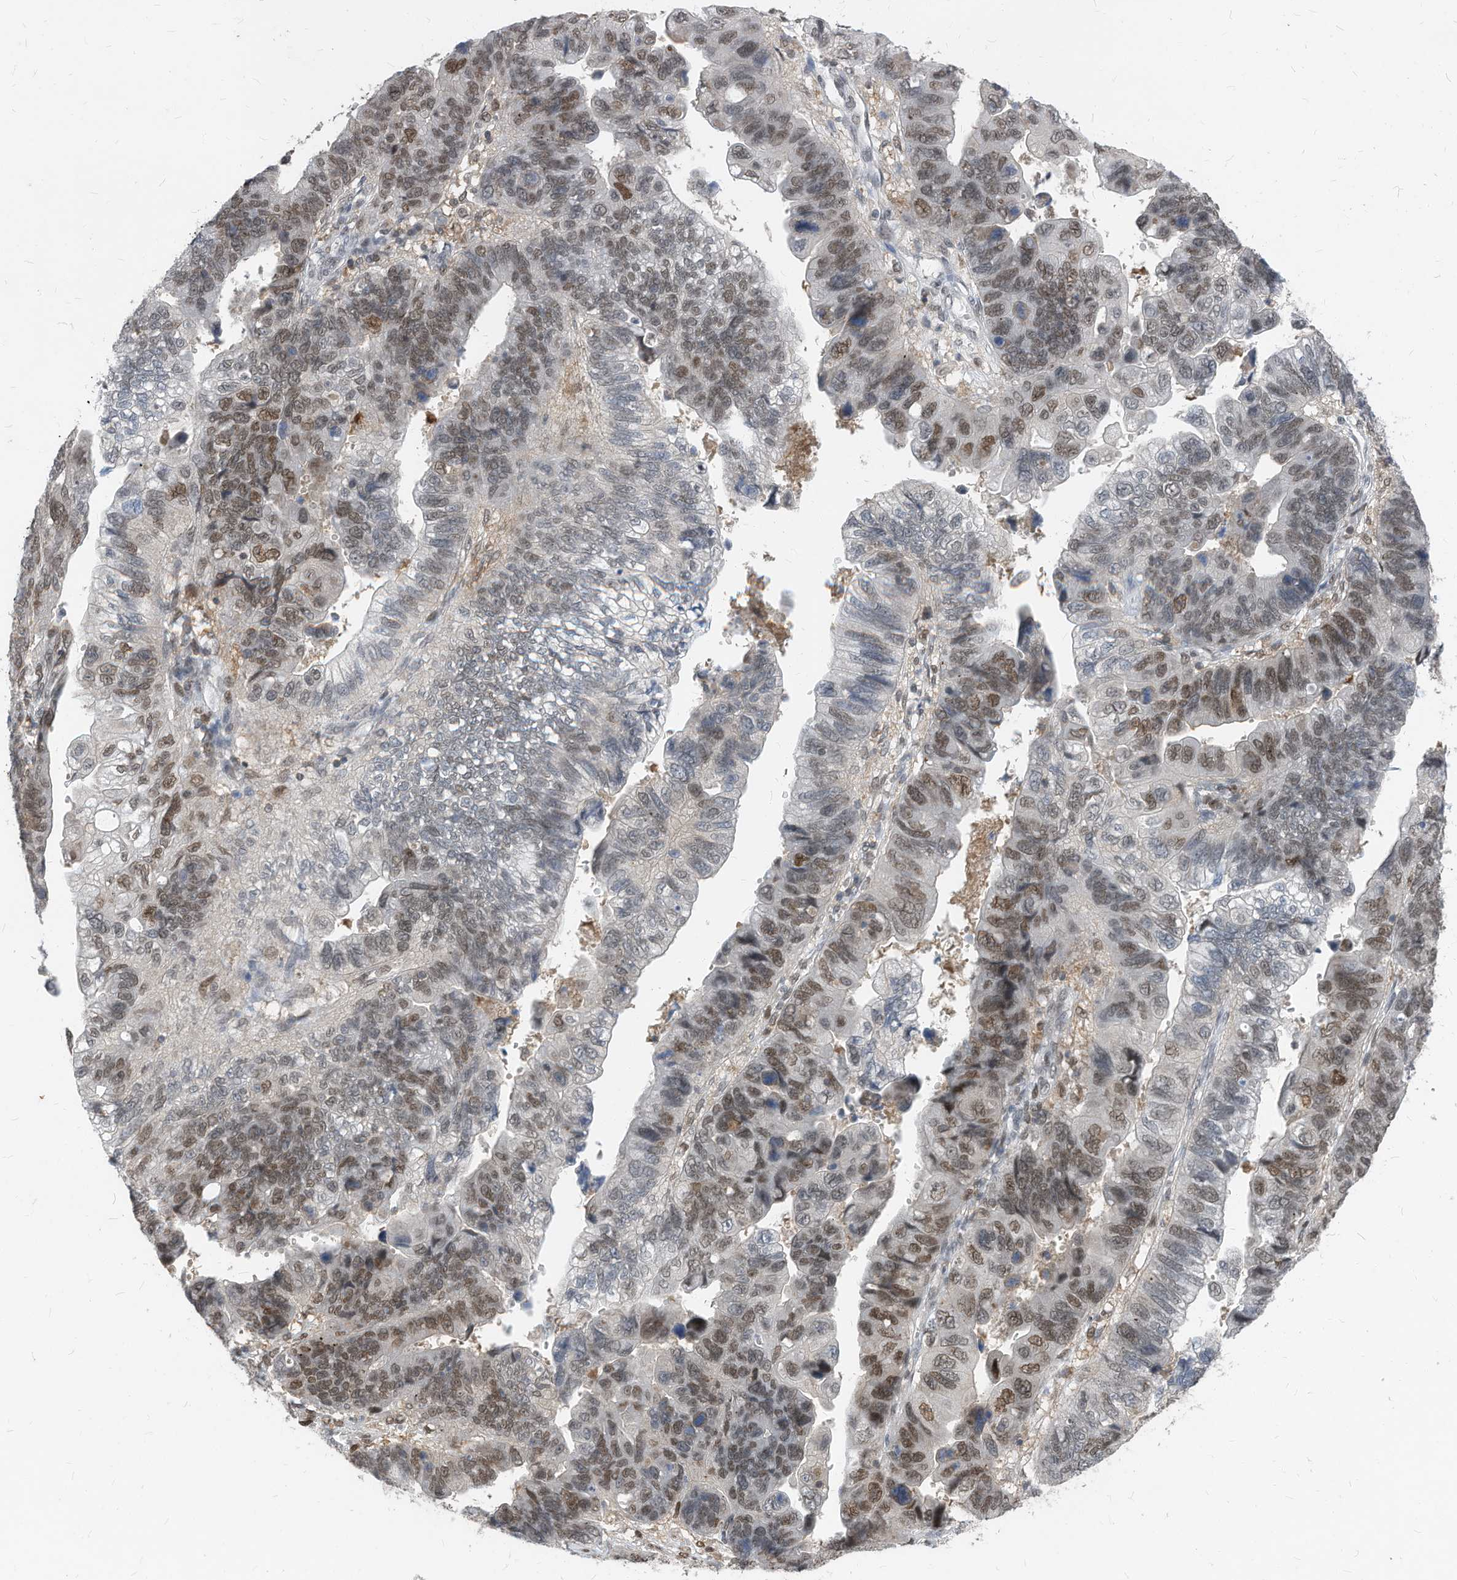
{"staining": {"intensity": "moderate", "quantity": ">75%", "location": "nuclear"}, "tissue": "stomach cancer", "cell_type": "Tumor cells", "image_type": "cancer", "snomed": [{"axis": "morphology", "description": "Adenocarcinoma, NOS"}, {"axis": "topography", "description": "Stomach"}], "caption": "Moderate nuclear expression for a protein is identified in approximately >75% of tumor cells of stomach cancer using IHC.", "gene": "KPNB1", "patient": {"sex": "male", "age": 59}}